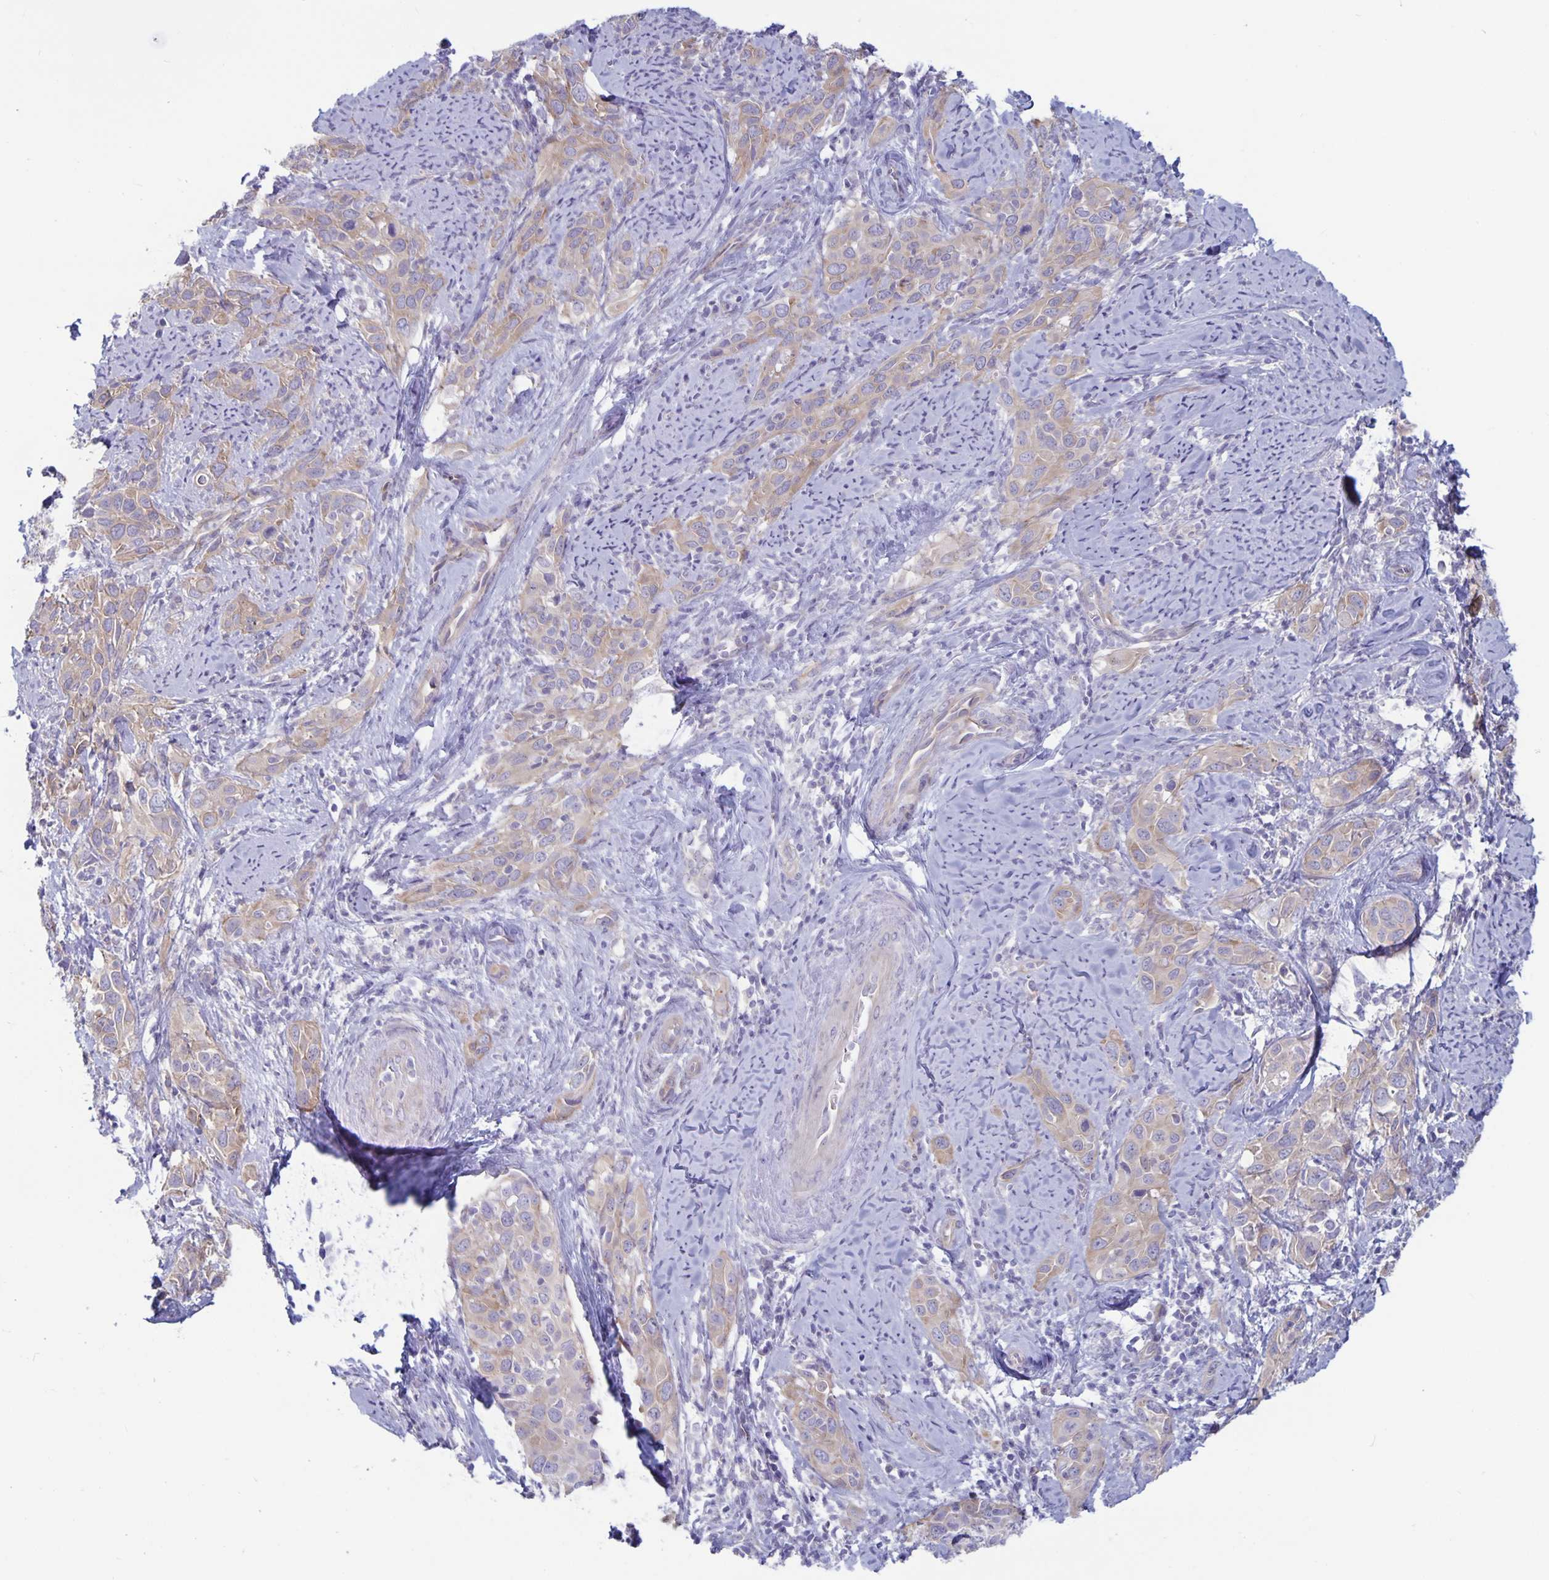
{"staining": {"intensity": "weak", "quantity": "25%-75%", "location": "cytoplasmic/membranous"}, "tissue": "cervical cancer", "cell_type": "Tumor cells", "image_type": "cancer", "snomed": [{"axis": "morphology", "description": "Squamous cell carcinoma, NOS"}, {"axis": "topography", "description": "Cervix"}], "caption": "Immunohistochemical staining of human squamous cell carcinoma (cervical) displays weak cytoplasmic/membranous protein staining in approximately 25%-75% of tumor cells.", "gene": "PLCB3", "patient": {"sex": "female", "age": 51}}